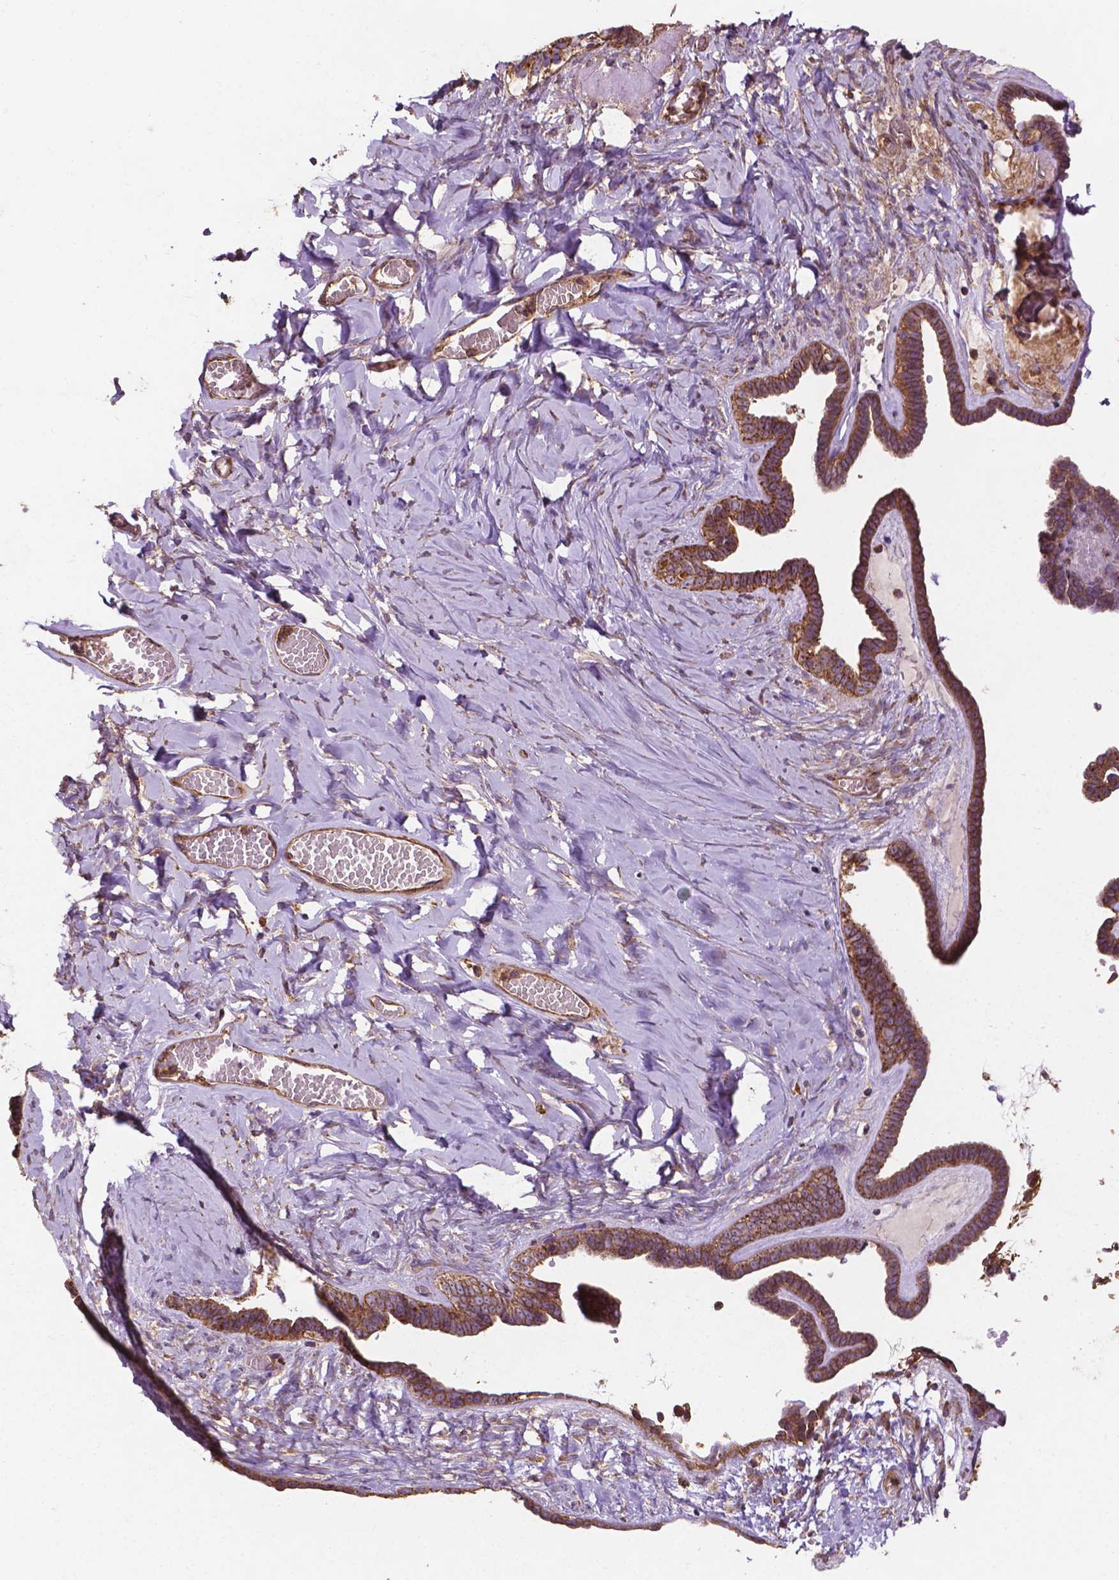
{"staining": {"intensity": "strong", "quantity": ">75%", "location": "cytoplasmic/membranous"}, "tissue": "ovarian cancer", "cell_type": "Tumor cells", "image_type": "cancer", "snomed": [{"axis": "morphology", "description": "Cystadenocarcinoma, serous, NOS"}, {"axis": "topography", "description": "Ovary"}], "caption": "A brown stain shows strong cytoplasmic/membranous positivity of a protein in human serous cystadenocarcinoma (ovarian) tumor cells.", "gene": "CCDC71L", "patient": {"sex": "female", "age": 71}}